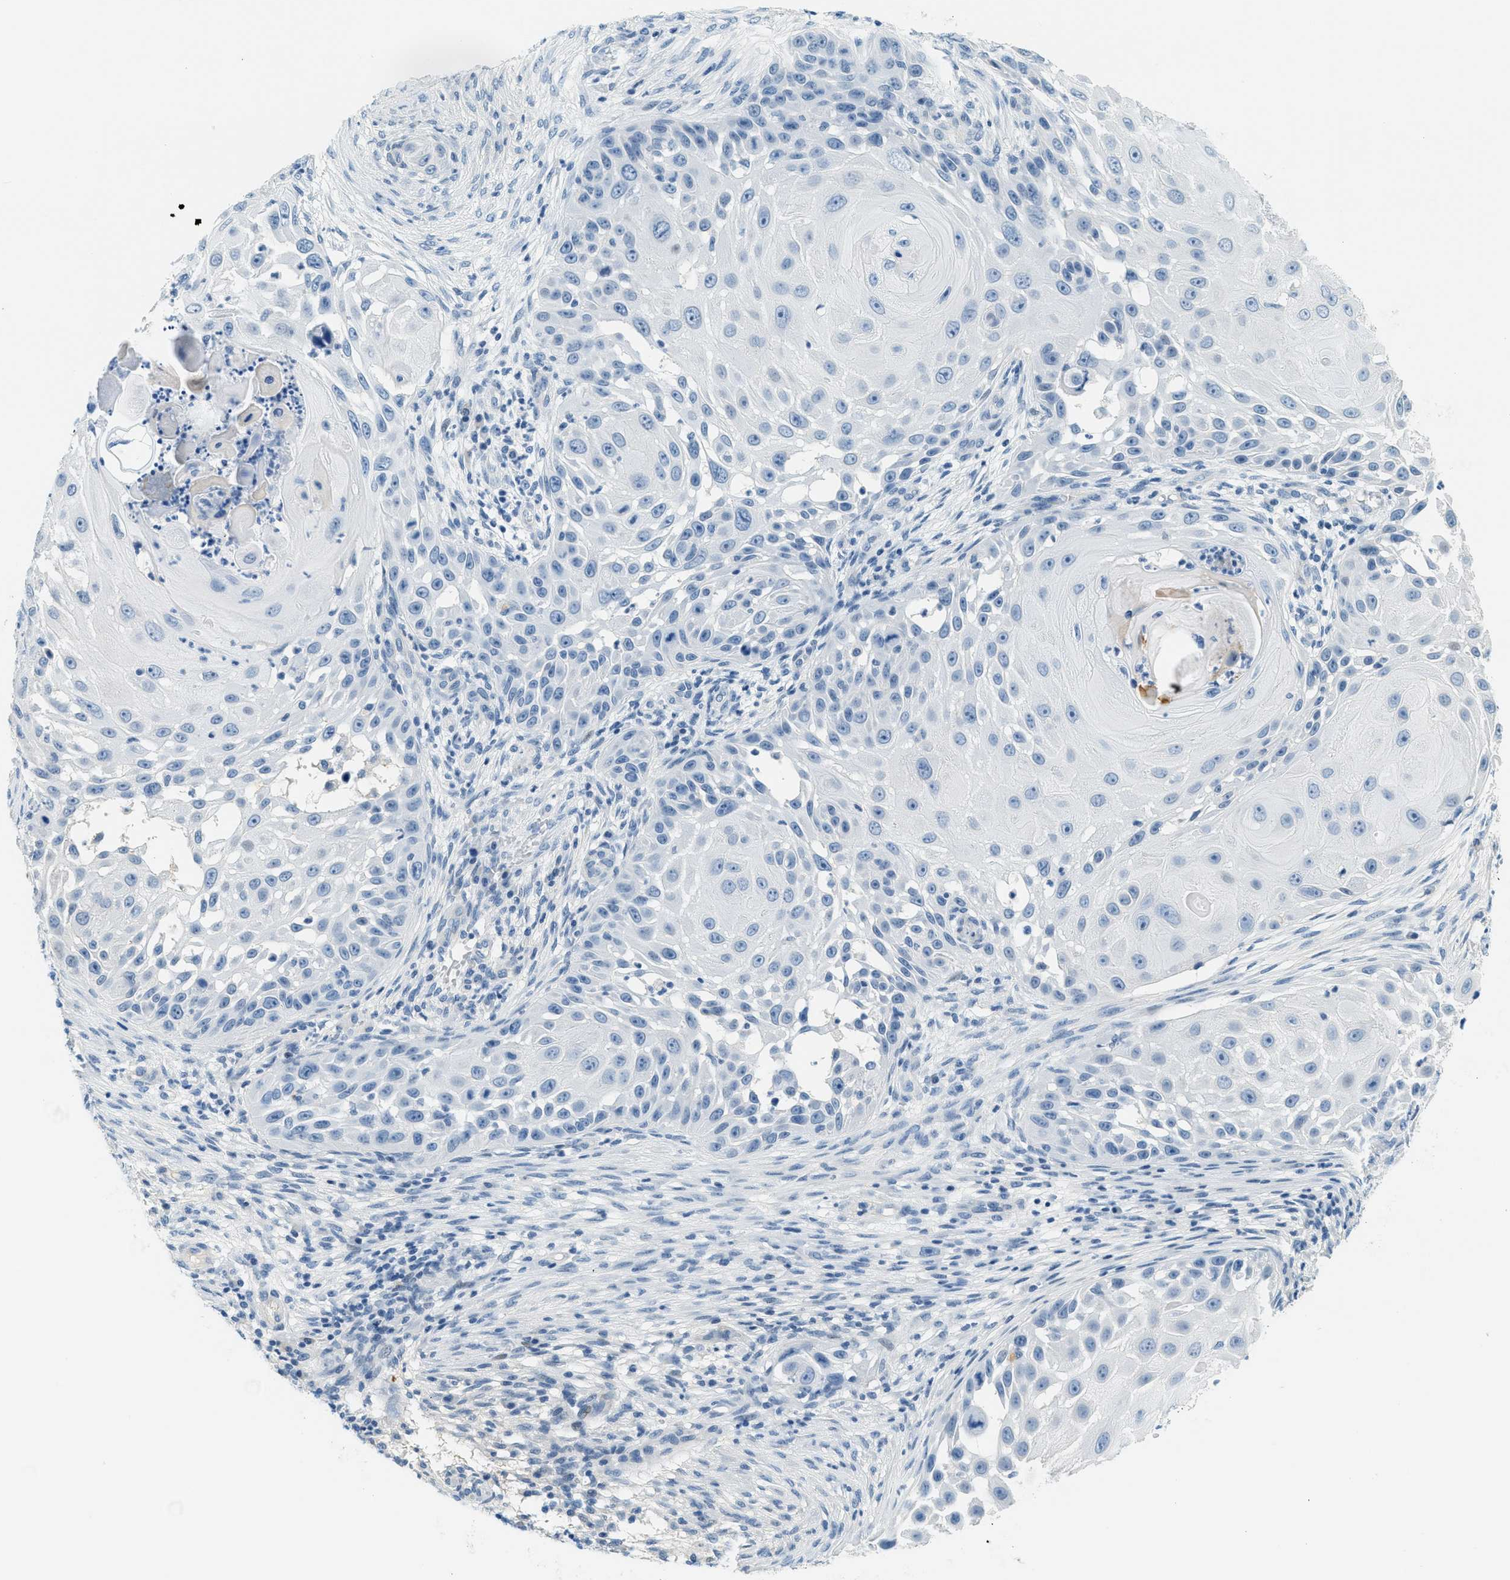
{"staining": {"intensity": "negative", "quantity": "none", "location": "none"}, "tissue": "skin cancer", "cell_type": "Tumor cells", "image_type": "cancer", "snomed": [{"axis": "morphology", "description": "Squamous cell carcinoma, NOS"}, {"axis": "topography", "description": "Skin"}], "caption": "DAB immunohistochemical staining of human squamous cell carcinoma (skin) demonstrates no significant expression in tumor cells.", "gene": "CYP4X1", "patient": {"sex": "female", "age": 44}}